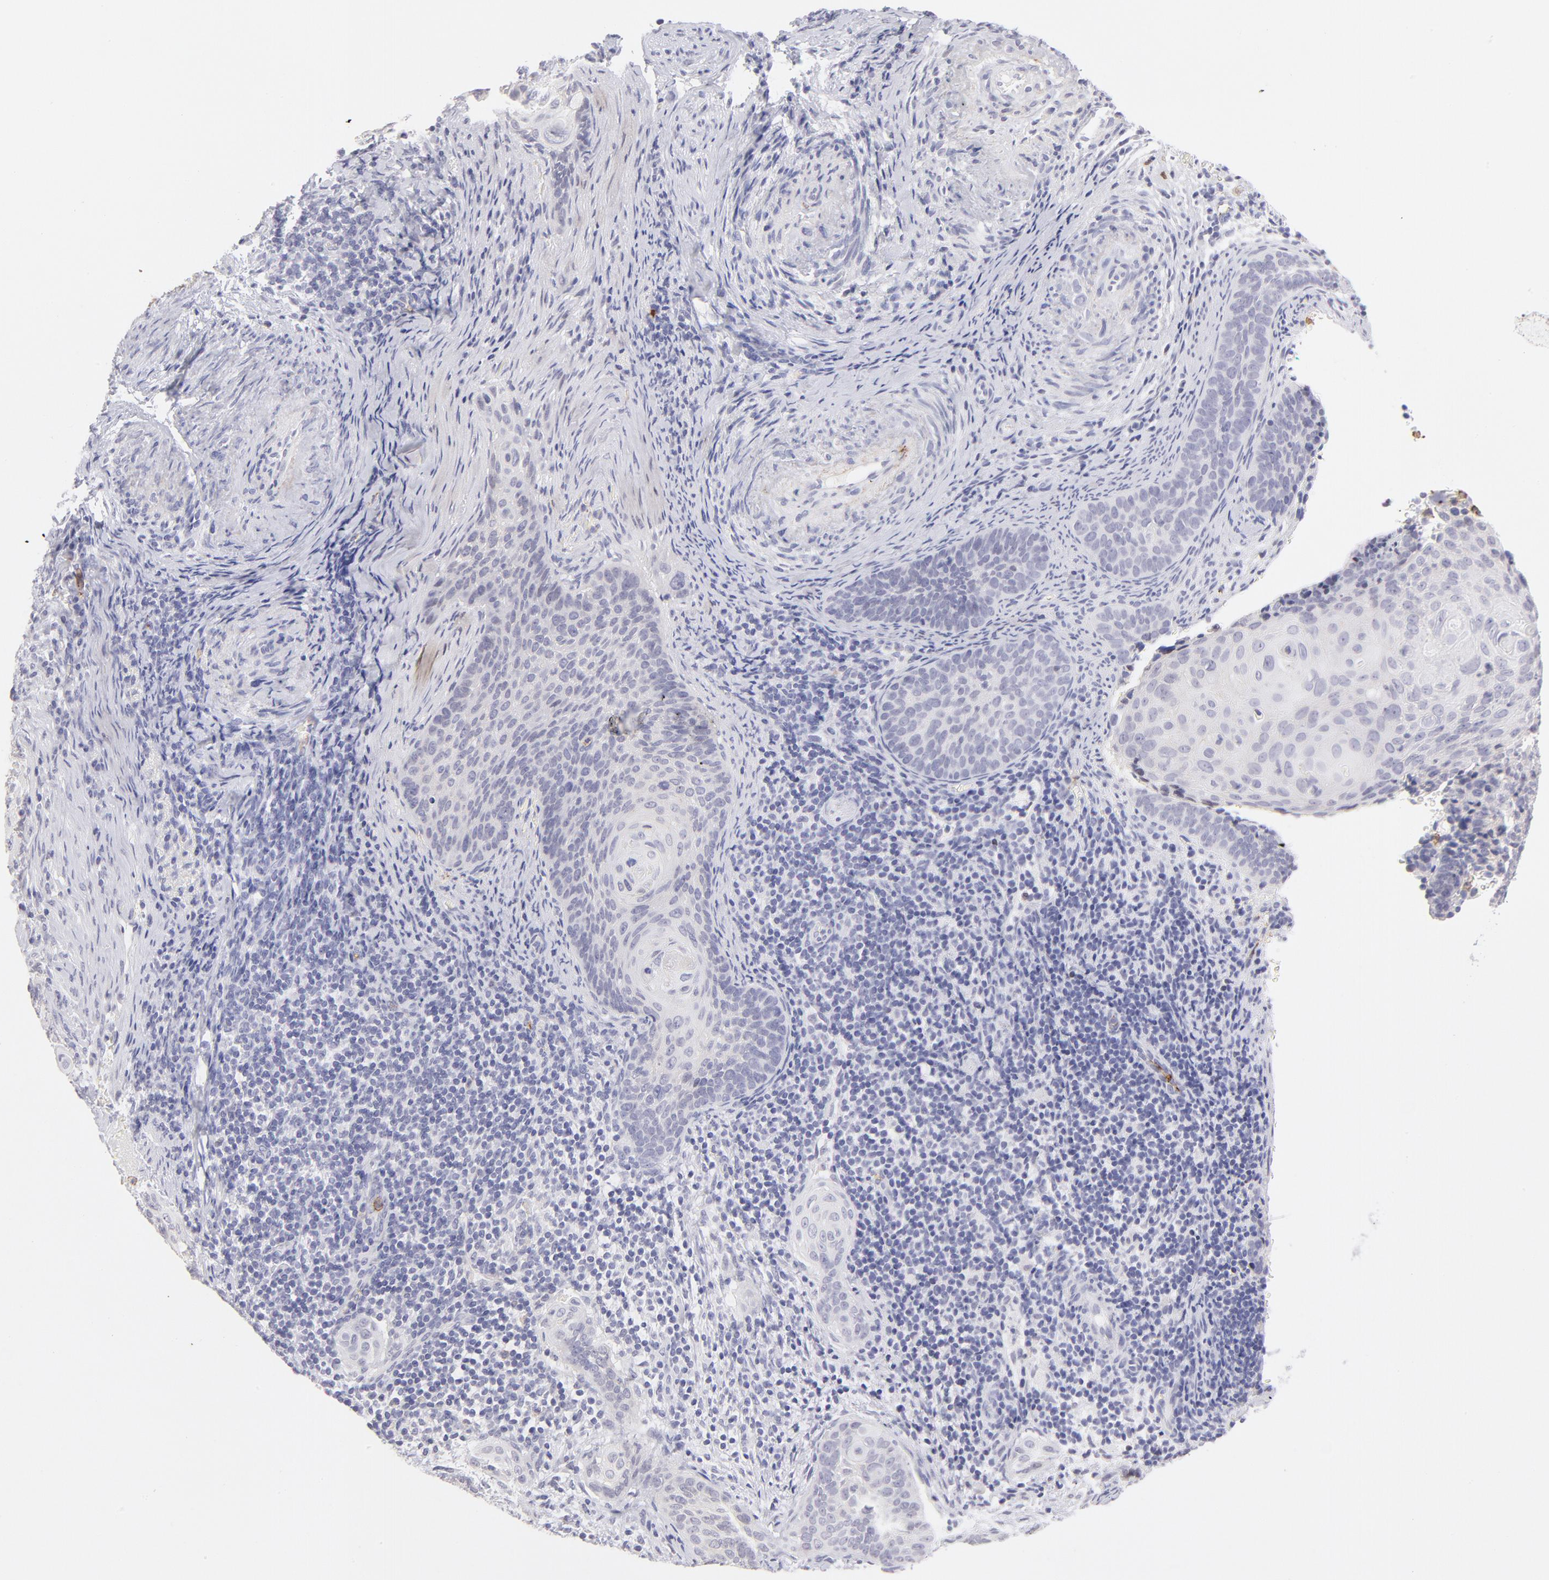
{"staining": {"intensity": "negative", "quantity": "none", "location": "none"}, "tissue": "cervical cancer", "cell_type": "Tumor cells", "image_type": "cancer", "snomed": [{"axis": "morphology", "description": "Squamous cell carcinoma, NOS"}, {"axis": "topography", "description": "Cervix"}], "caption": "IHC of squamous cell carcinoma (cervical) reveals no positivity in tumor cells. The staining was performed using DAB (3,3'-diaminobenzidine) to visualize the protein expression in brown, while the nuclei were stained in blue with hematoxylin (Magnification: 20x).", "gene": "LTB4R", "patient": {"sex": "female", "age": 33}}